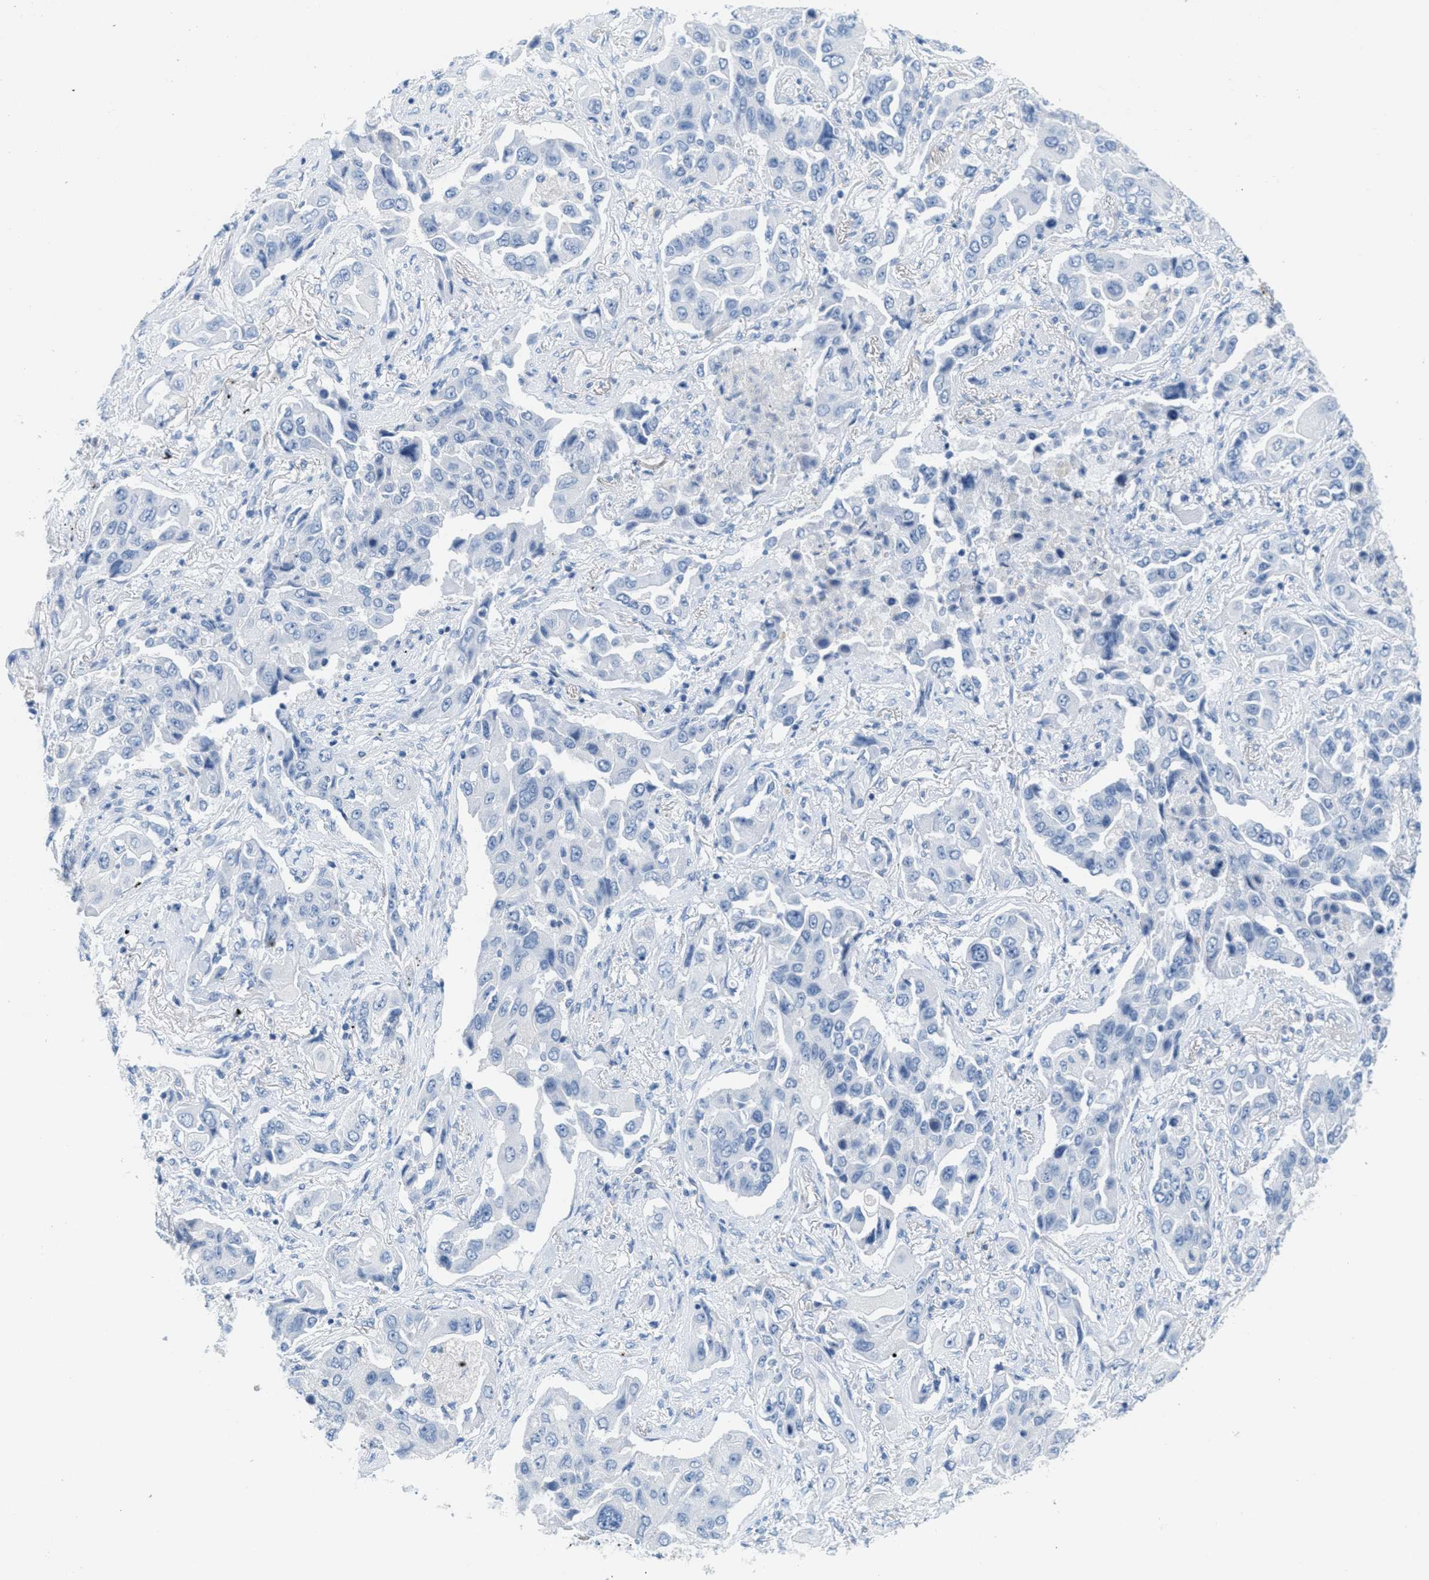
{"staining": {"intensity": "negative", "quantity": "none", "location": "none"}, "tissue": "lung cancer", "cell_type": "Tumor cells", "image_type": "cancer", "snomed": [{"axis": "morphology", "description": "Adenocarcinoma, NOS"}, {"axis": "topography", "description": "Lung"}], "caption": "A micrograph of human lung cancer (adenocarcinoma) is negative for staining in tumor cells.", "gene": "GPM6A", "patient": {"sex": "female", "age": 65}}